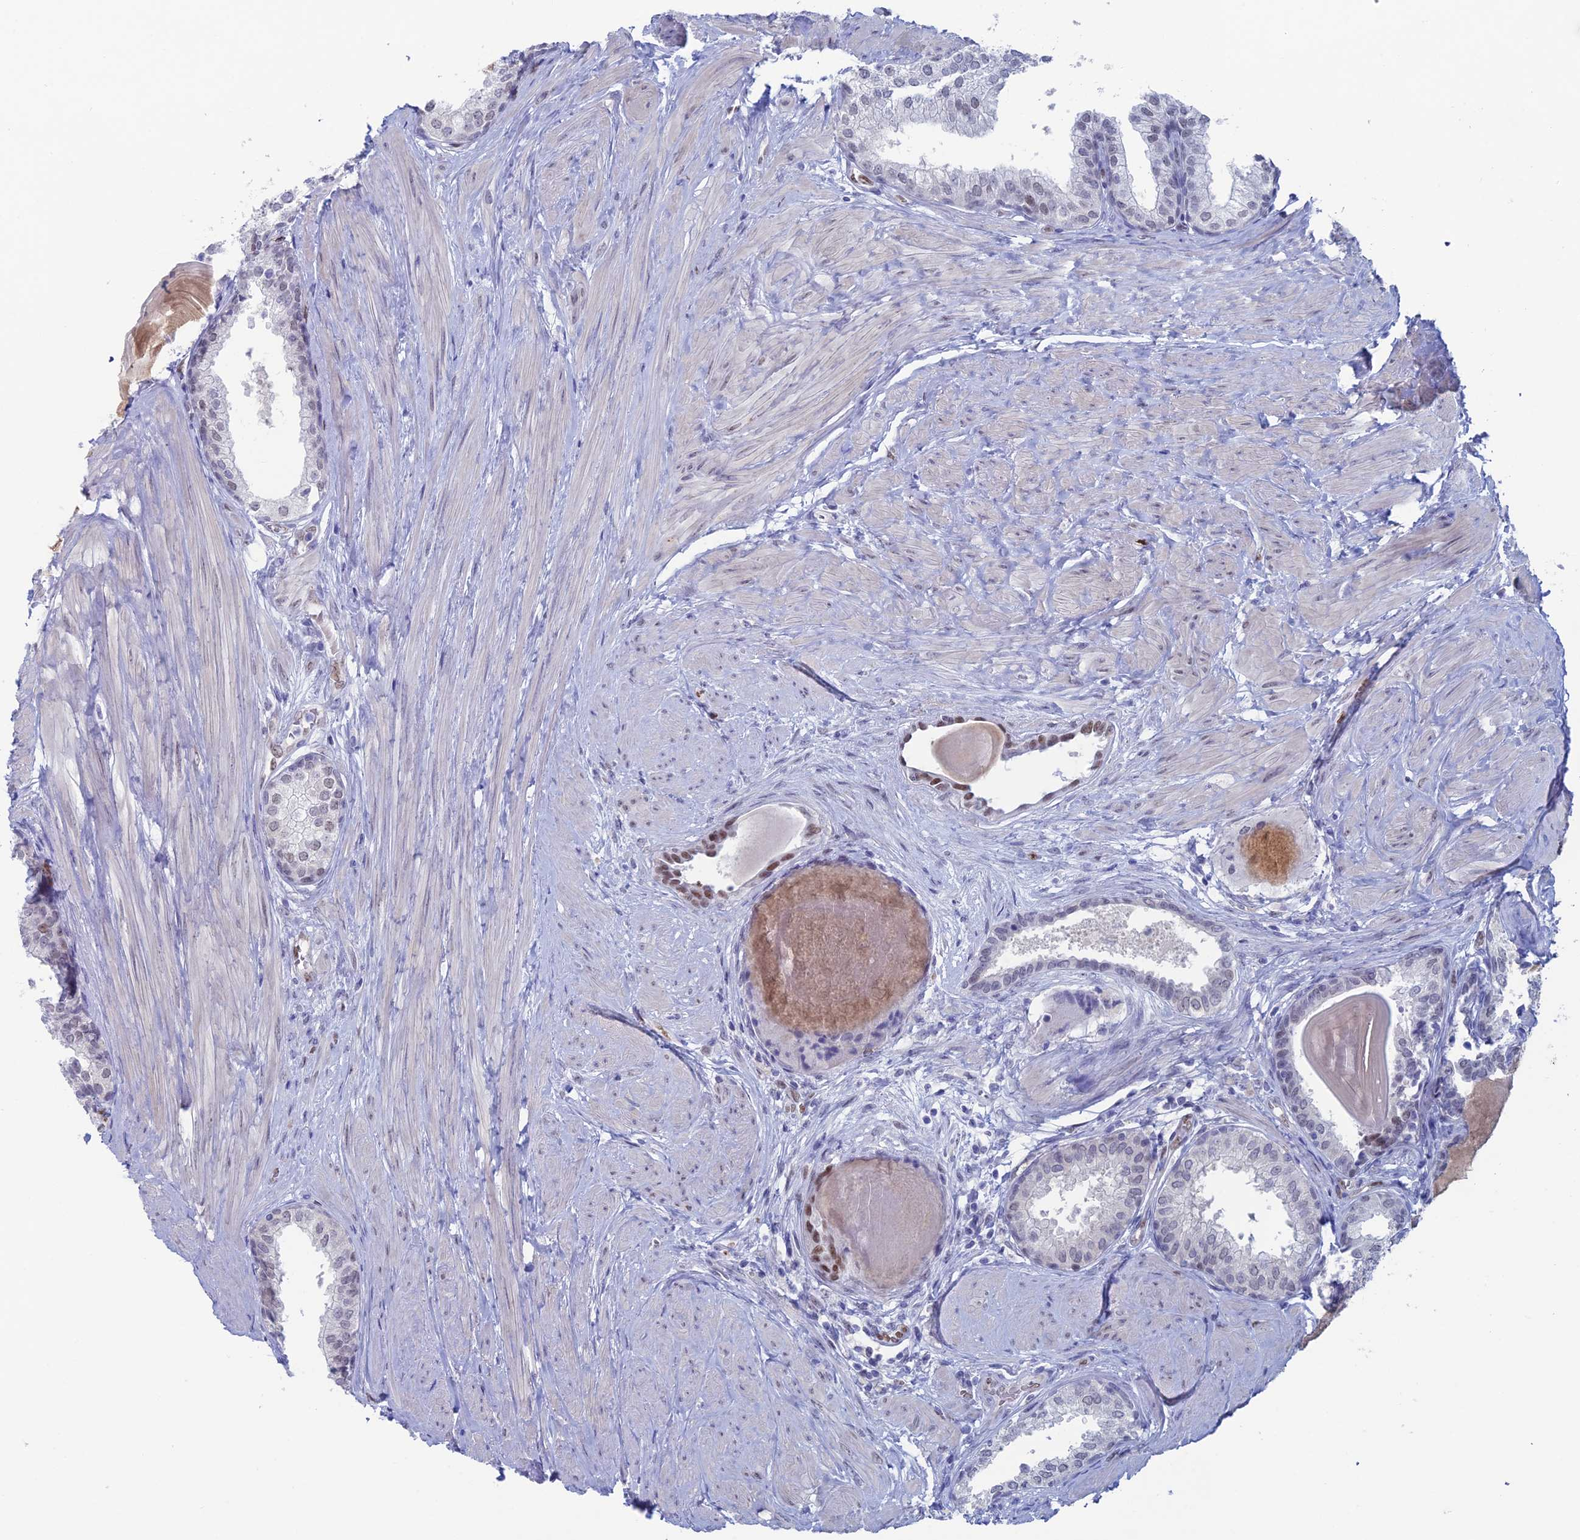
{"staining": {"intensity": "moderate", "quantity": "<25%", "location": "nuclear"}, "tissue": "prostate", "cell_type": "Glandular cells", "image_type": "normal", "snomed": [{"axis": "morphology", "description": "Normal tissue, NOS"}, {"axis": "topography", "description": "Prostate"}], "caption": "Moderate nuclear protein expression is identified in approximately <25% of glandular cells in prostate. The staining was performed using DAB, with brown indicating positive protein expression. Nuclei are stained blue with hematoxylin.", "gene": "NOL4L", "patient": {"sex": "male", "age": 48}}